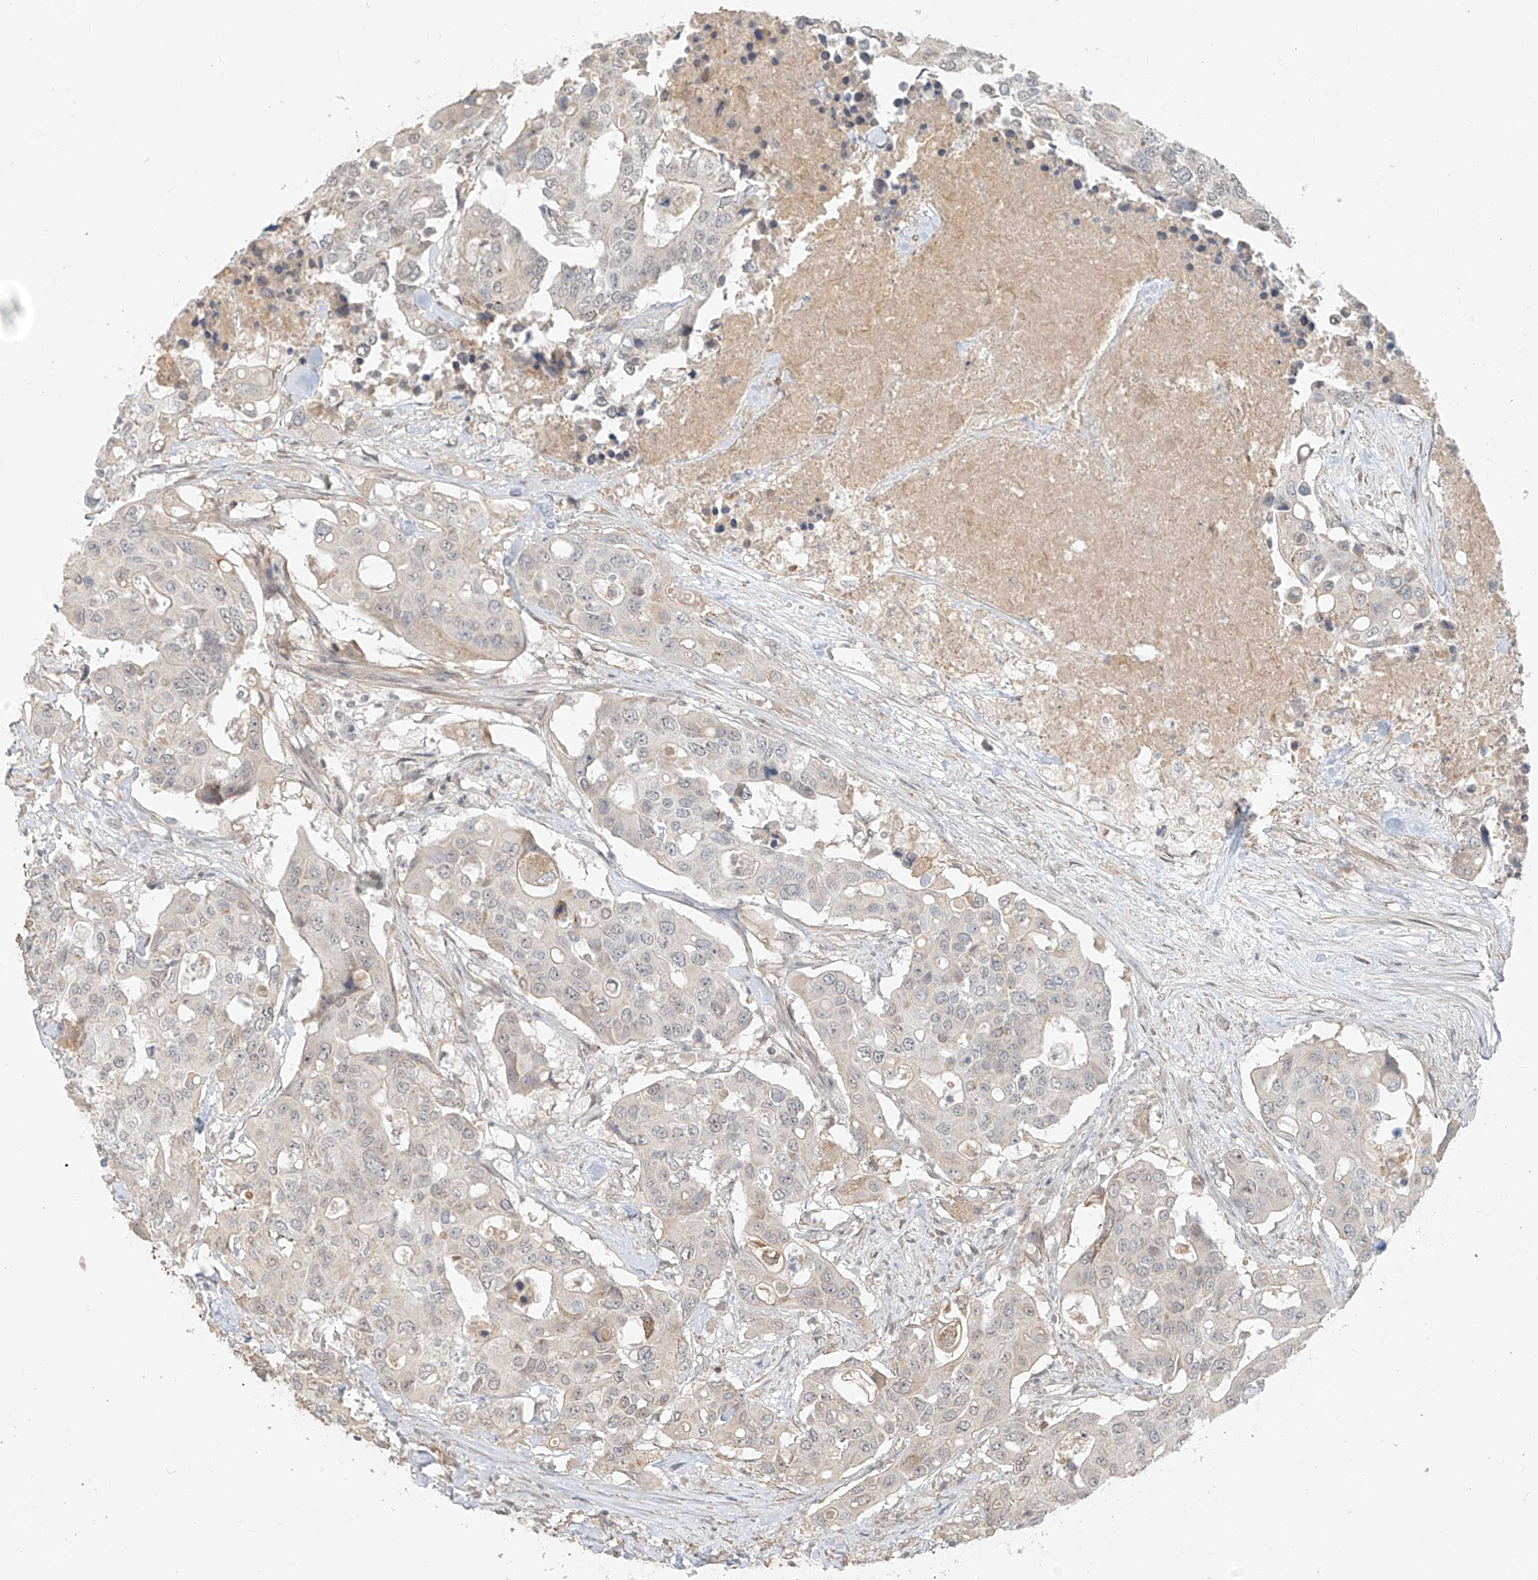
{"staining": {"intensity": "negative", "quantity": "none", "location": "none"}, "tissue": "colorectal cancer", "cell_type": "Tumor cells", "image_type": "cancer", "snomed": [{"axis": "morphology", "description": "Adenocarcinoma, NOS"}, {"axis": "topography", "description": "Colon"}], "caption": "This is an immunohistochemistry image of colorectal cancer (adenocarcinoma). There is no expression in tumor cells.", "gene": "ABCD1", "patient": {"sex": "male", "age": 77}}